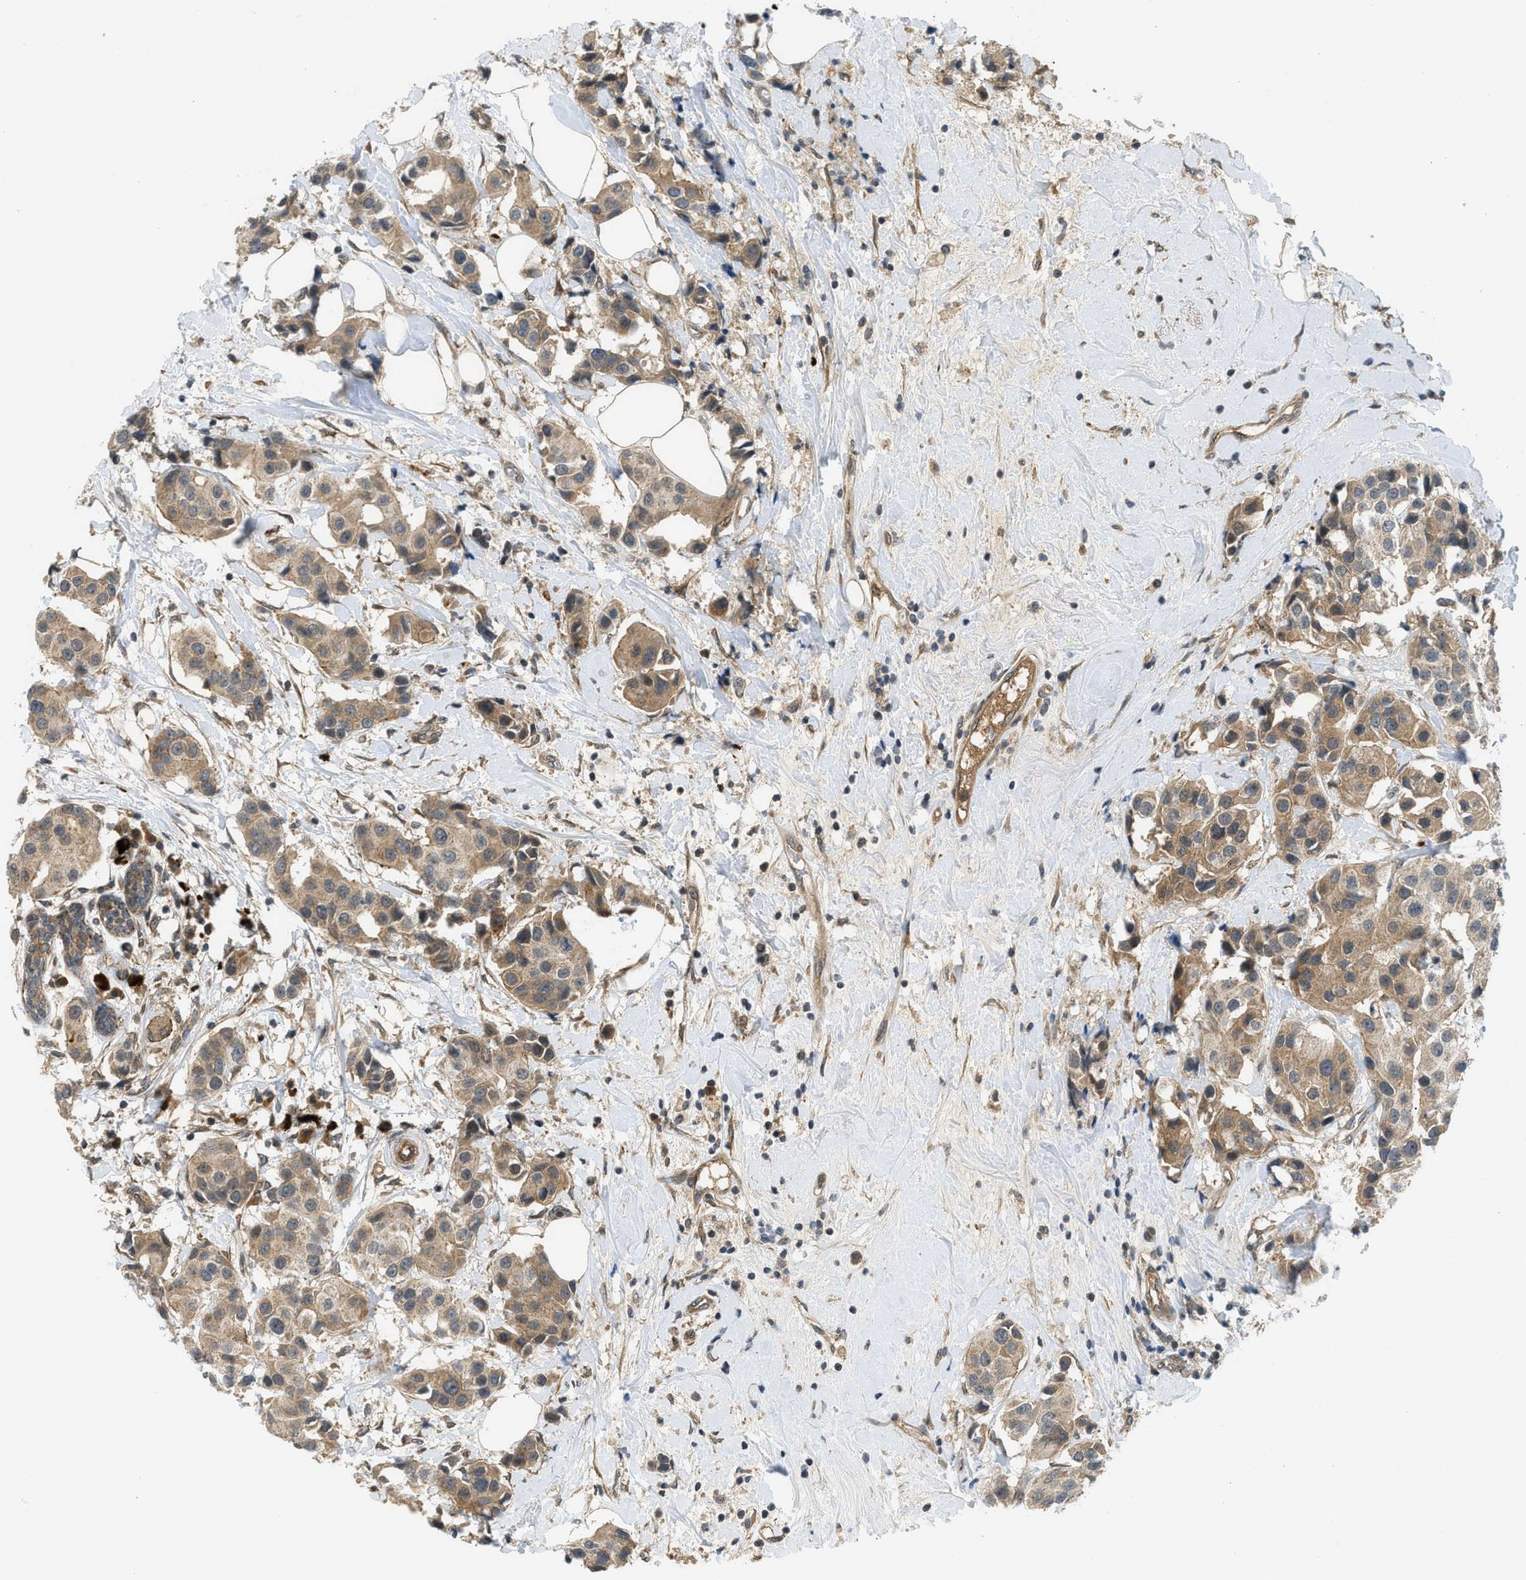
{"staining": {"intensity": "moderate", "quantity": ">75%", "location": "cytoplasmic/membranous"}, "tissue": "breast cancer", "cell_type": "Tumor cells", "image_type": "cancer", "snomed": [{"axis": "morphology", "description": "Normal tissue, NOS"}, {"axis": "morphology", "description": "Duct carcinoma"}, {"axis": "topography", "description": "Breast"}], "caption": "Breast intraductal carcinoma was stained to show a protein in brown. There is medium levels of moderate cytoplasmic/membranous positivity in about >75% of tumor cells.", "gene": "ADCY8", "patient": {"sex": "female", "age": 39}}